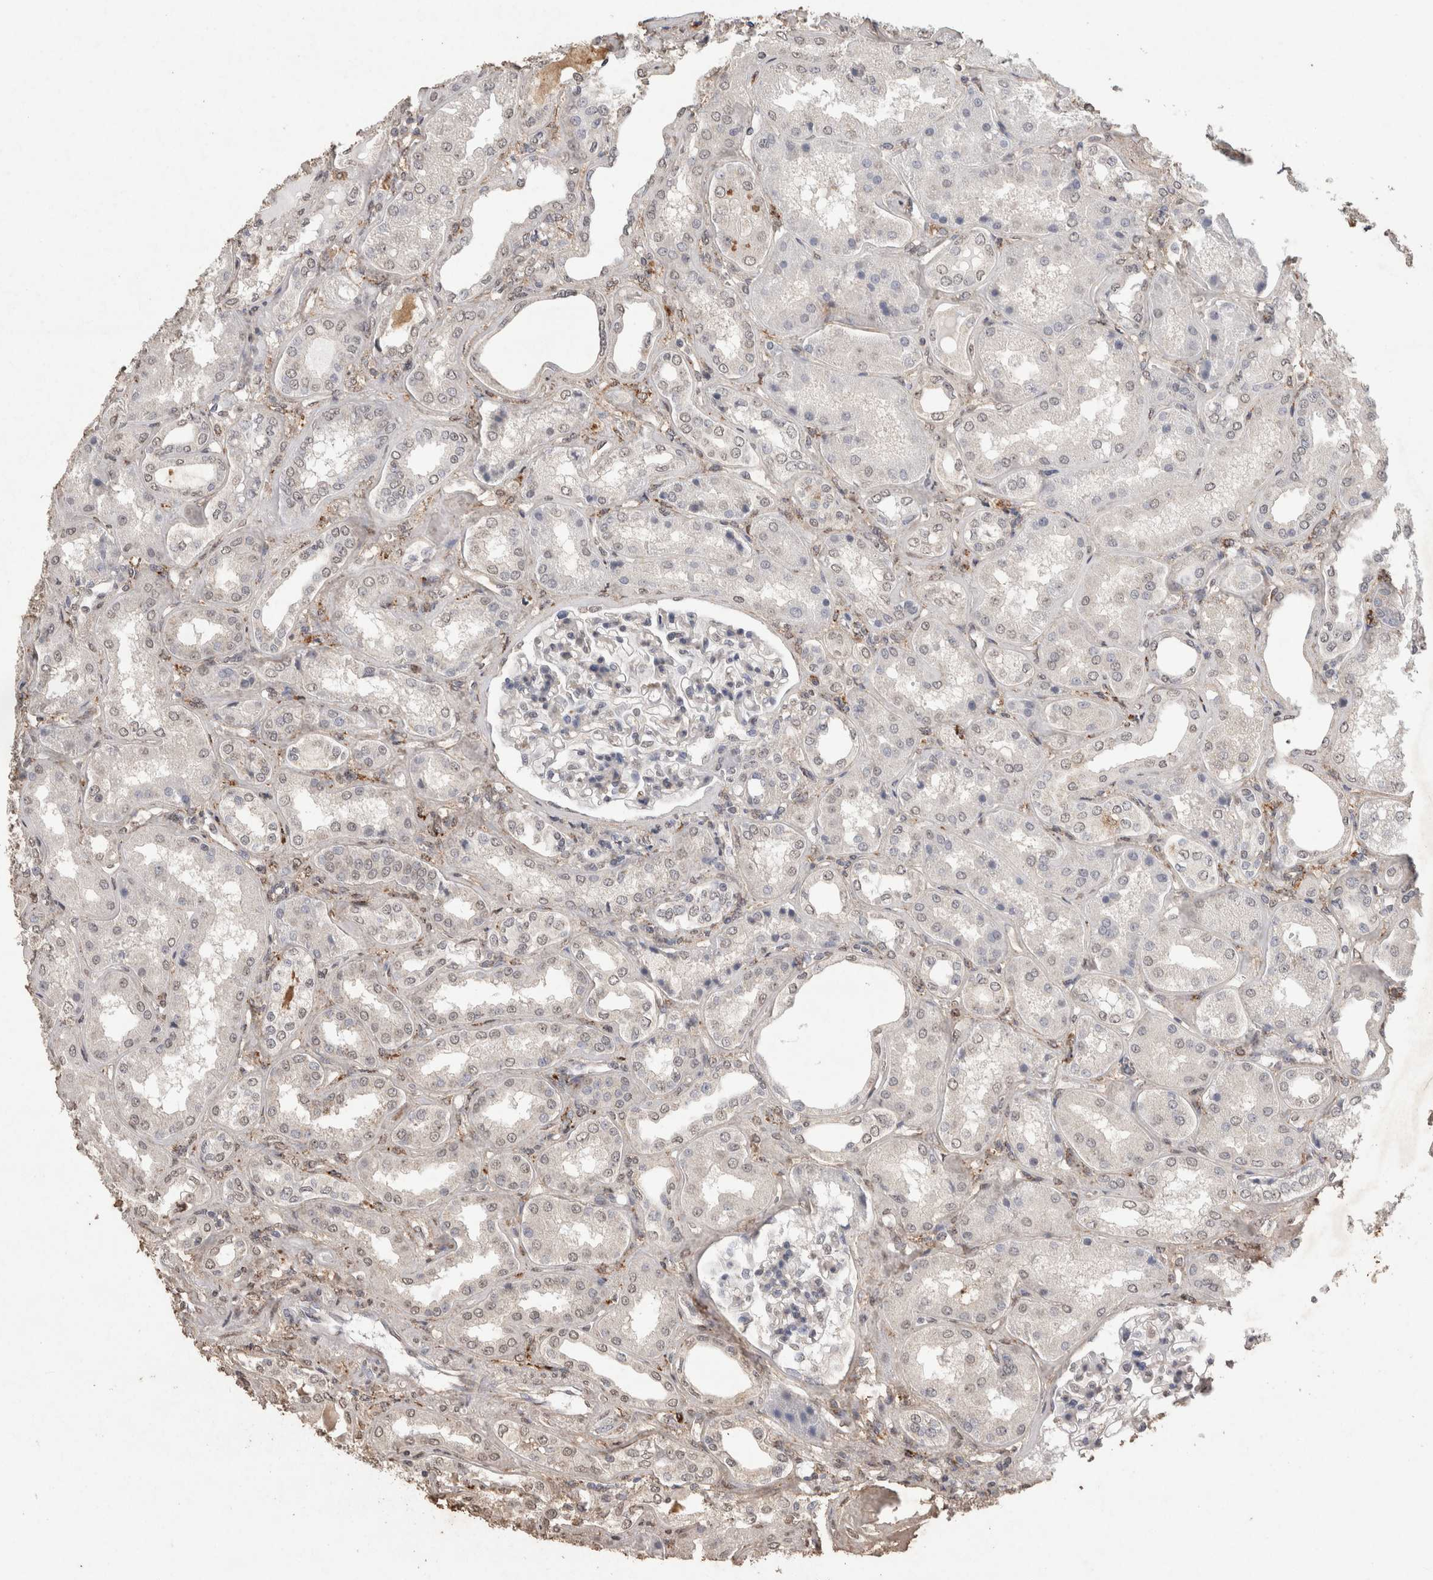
{"staining": {"intensity": "negative", "quantity": "none", "location": "none"}, "tissue": "kidney", "cell_type": "Cells in glomeruli", "image_type": "normal", "snomed": [{"axis": "morphology", "description": "Normal tissue, NOS"}, {"axis": "topography", "description": "Kidney"}], "caption": "Immunohistochemistry histopathology image of unremarkable kidney: human kidney stained with DAB reveals no significant protein positivity in cells in glomeruli. The staining was performed using DAB (3,3'-diaminobenzidine) to visualize the protein expression in brown, while the nuclei were stained in blue with hematoxylin (Magnification: 20x).", "gene": "C1QTNF5", "patient": {"sex": "female", "age": 56}}